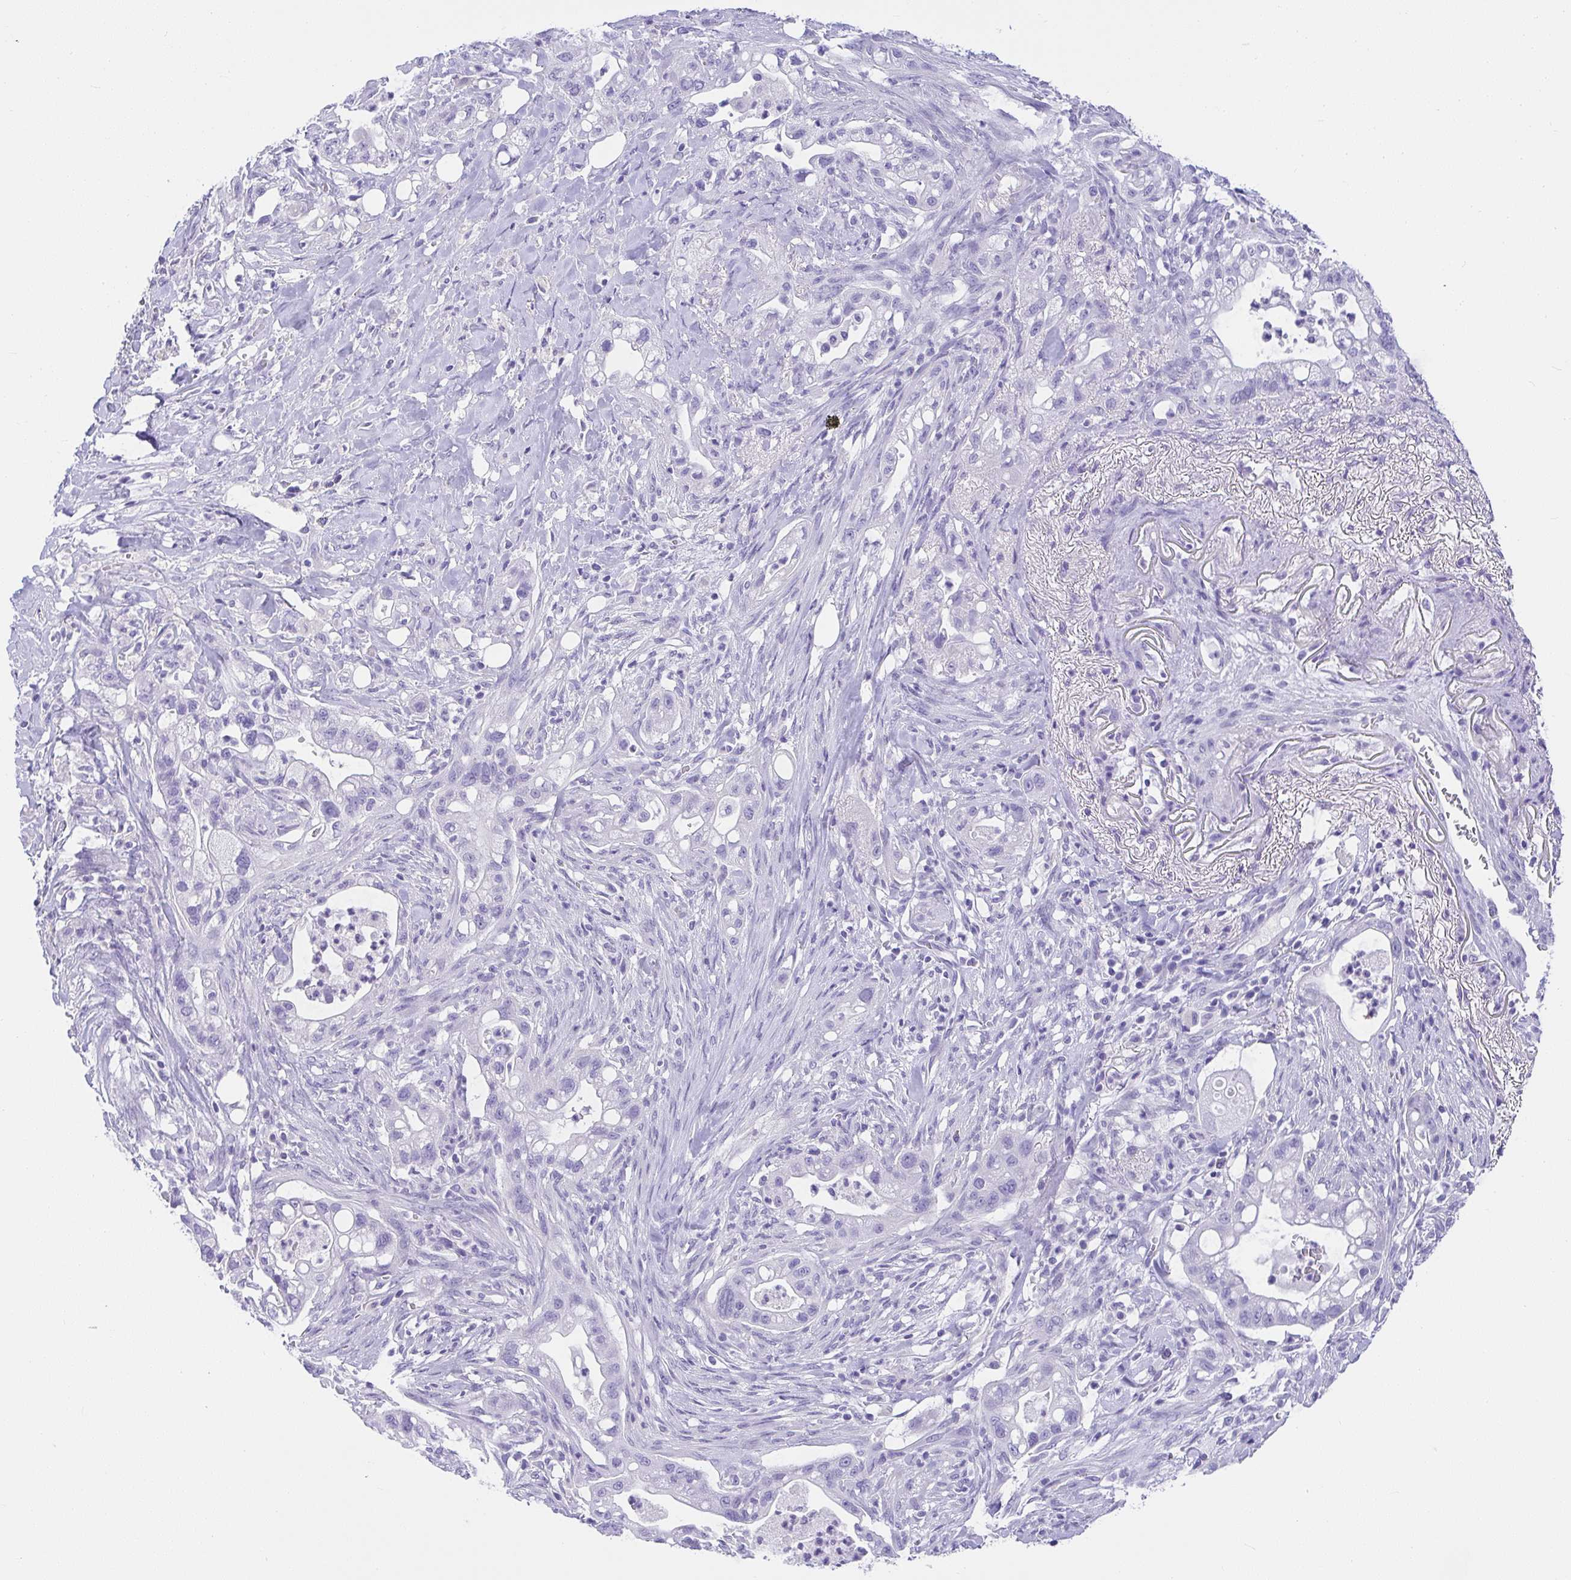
{"staining": {"intensity": "negative", "quantity": "none", "location": "none"}, "tissue": "pancreatic cancer", "cell_type": "Tumor cells", "image_type": "cancer", "snomed": [{"axis": "morphology", "description": "Adenocarcinoma, NOS"}, {"axis": "topography", "description": "Pancreas"}], "caption": "Pancreatic adenocarcinoma was stained to show a protein in brown. There is no significant expression in tumor cells.", "gene": "AVIL", "patient": {"sex": "male", "age": 44}}